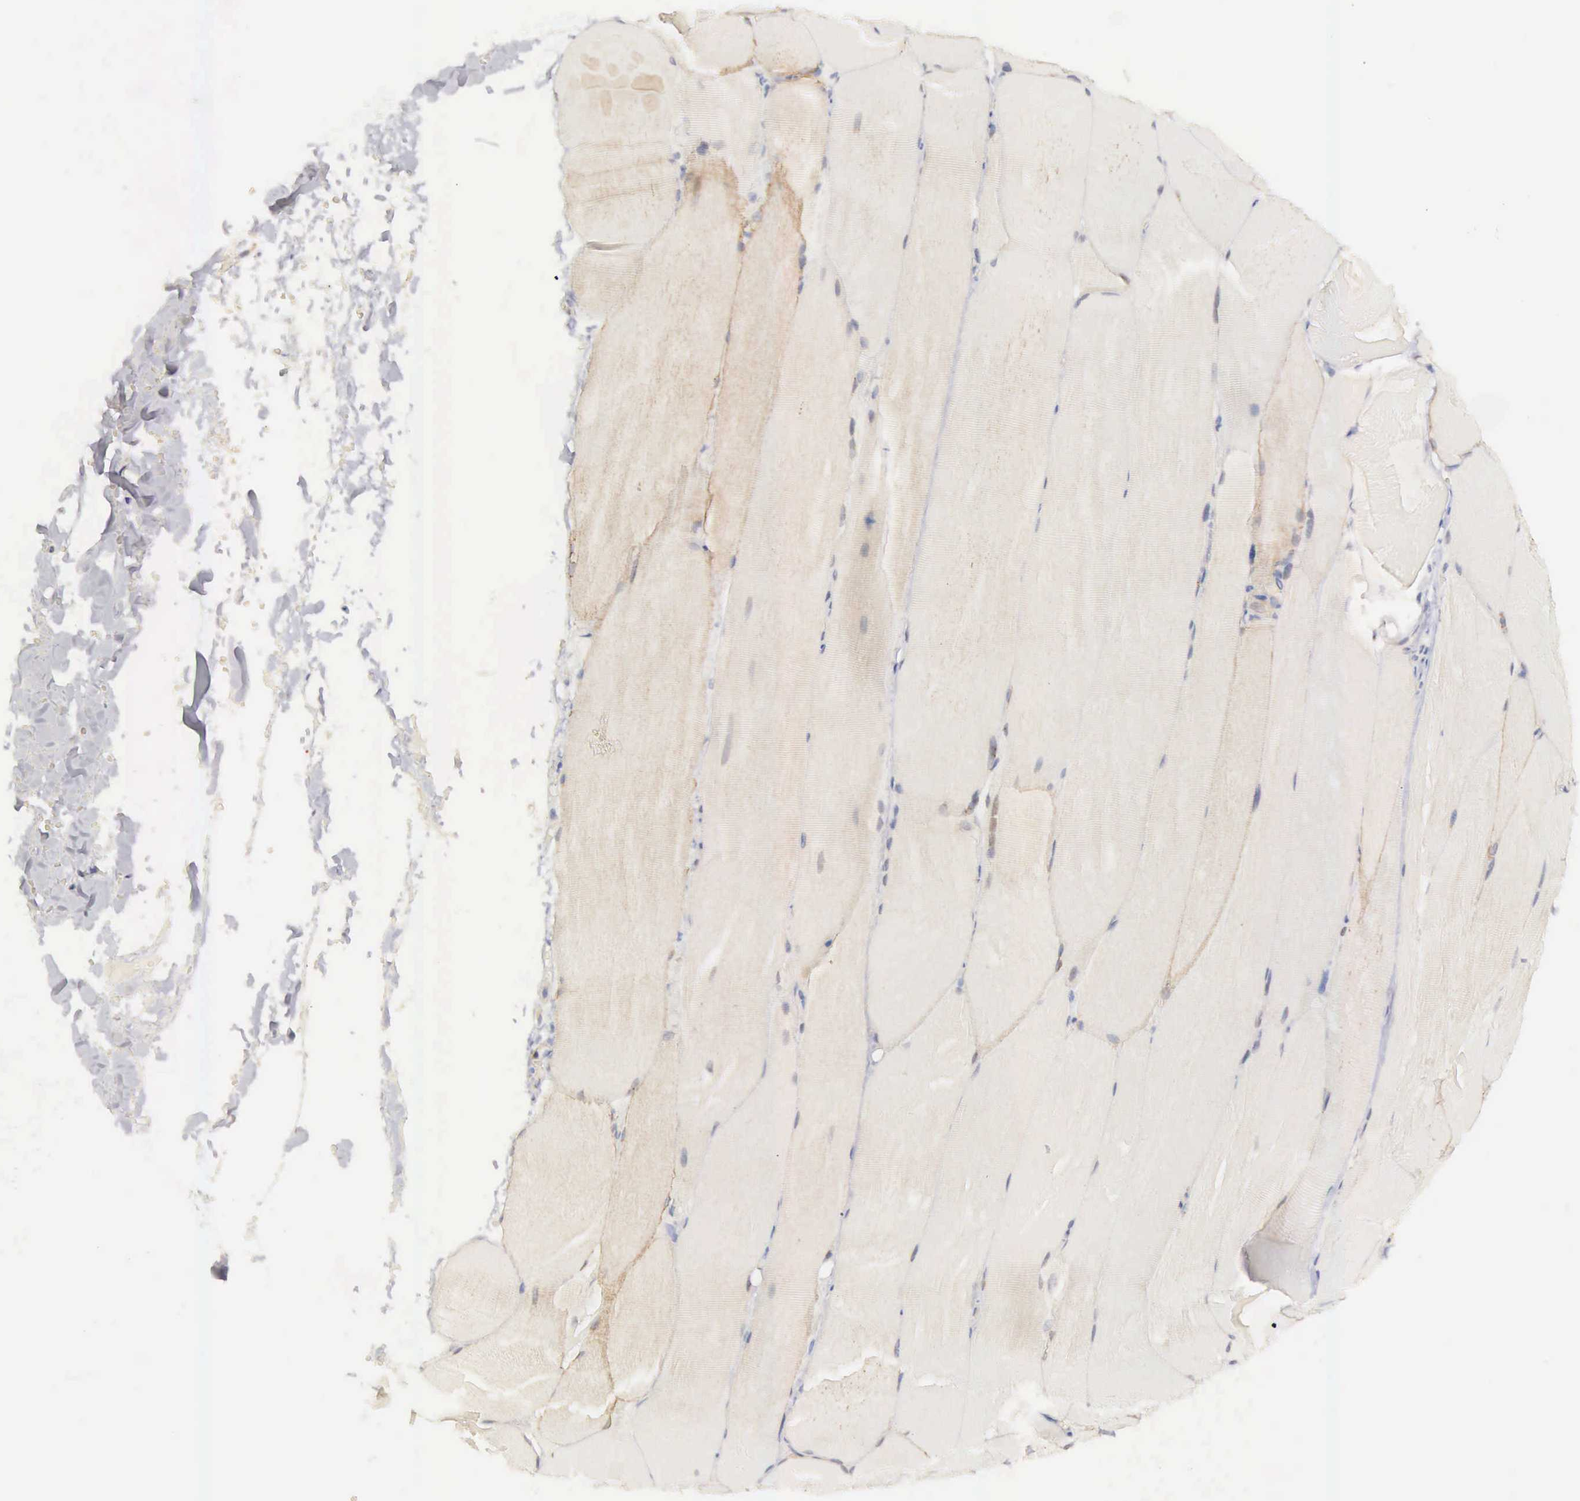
{"staining": {"intensity": "weak", "quantity": "25%-75%", "location": "cytoplasmic/membranous"}, "tissue": "skeletal muscle", "cell_type": "Myocytes", "image_type": "normal", "snomed": [{"axis": "morphology", "description": "Normal tissue, NOS"}, {"axis": "topography", "description": "Skeletal muscle"}], "caption": "Immunohistochemical staining of unremarkable skeletal muscle exhibits 25%-75% levels of weak cytoplasmic/membranous protein expression in about 25%-75% of myocytes. Using DAB (3,3'-diaminobenzidine) (brown) and hematoxylin (blue) stains, captured at high magnification using brightfield microscopy.", "gene": "TXLNG", "patient": {"sex": "male", "age": 71}}